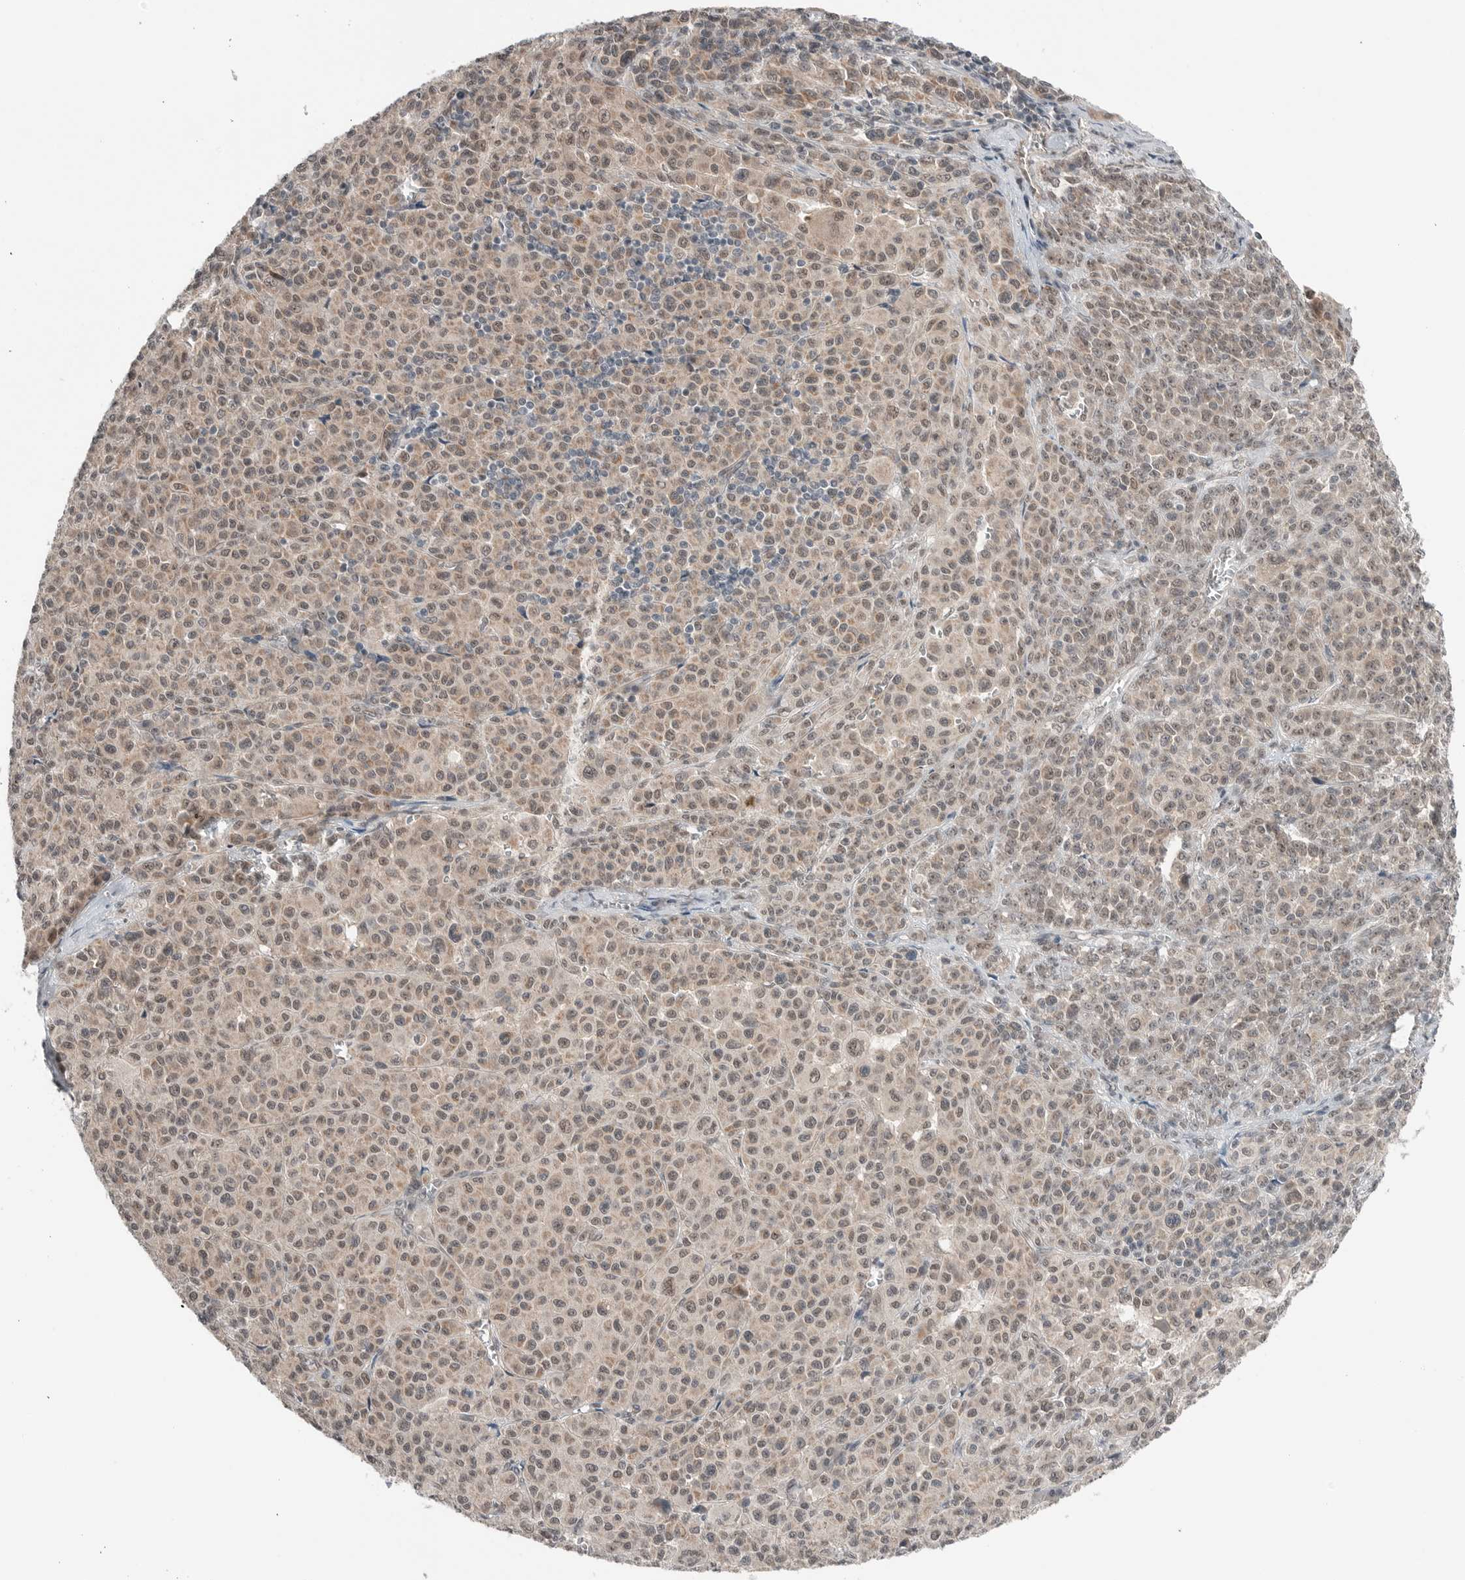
{"staining": {"intensity": "weak", "quantity": ">75%", "location": "cytoplasmic/membranous,nuclear"}, "tissue": "melanoma", "cell_type": "Tumor cells", "image_type": "cancer", "snomed": [{"axis": "morphology", "description": "Malignant melanoma, Metastatic site"}, {"axis": "topography", "description": "Skin"}], "caption": "Tumor cells display weak cytoplasmic/membranous and nuclear staining in approximately >75% of cells in malignant melanoma (metastatic site).", "gene": "NTAQ1", "patient": {"sex": "female", "age": 74}}